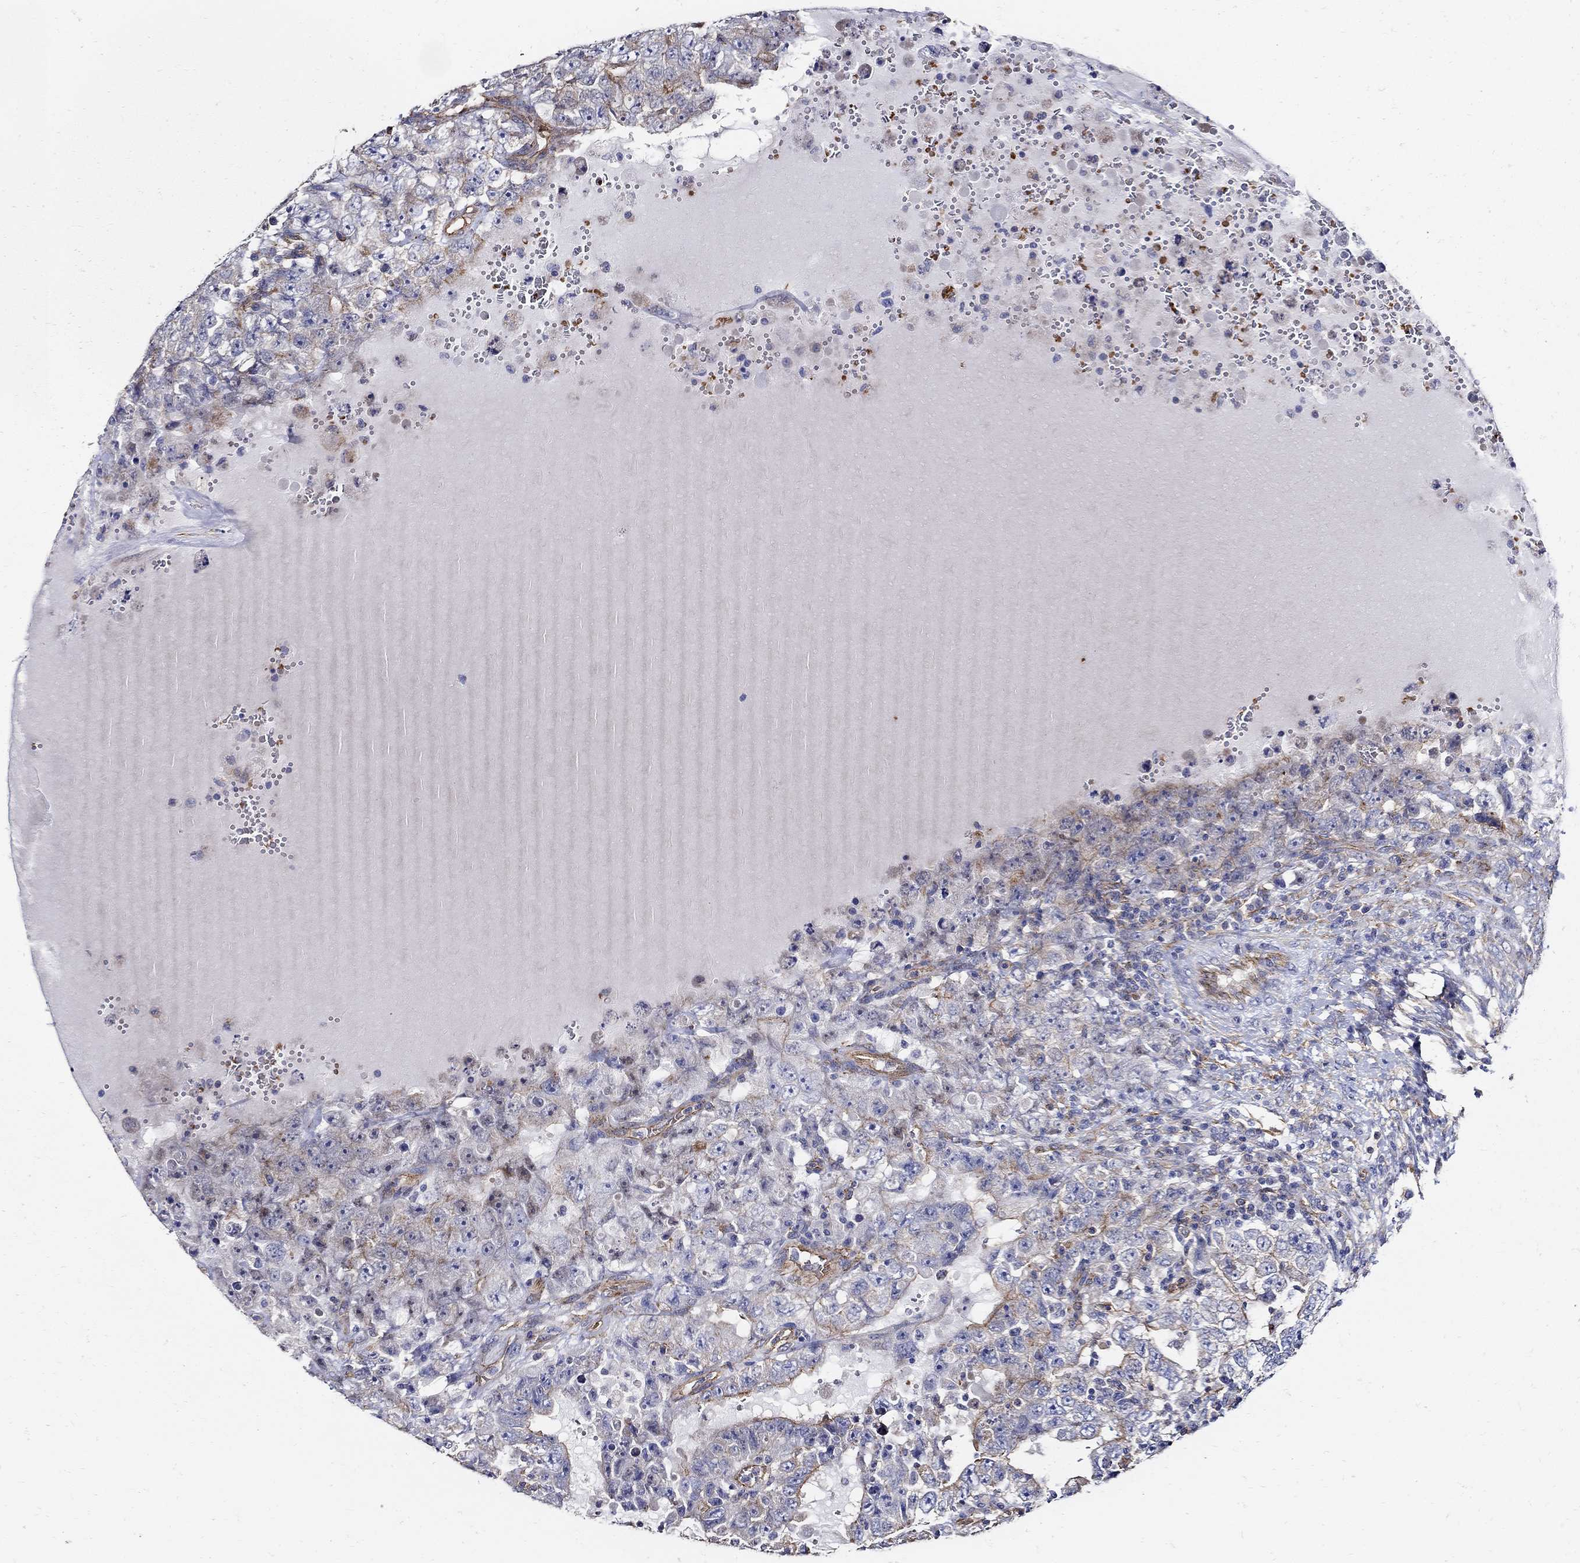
{"staining": {"intensity": "negative", "quantity": "none", "location": "none"}, "tissue": "testis cancer", "cell_type": "Tumor cells", "image_type": "cancer", "snomed": [{"axis": "morphology", "description": "Carcinoma, Embryonal, NOS"}, {"axis": "topography", "description": "Testis"}], "caption": "An IHC photomicrograph of testis cancer (embryonal carcinoma) is shown. There is no staining in tumor cells of testis cancer (embryonal carcinoma).", "gene": "APBB3", "patient": {"sex": "male", "age": 26}}